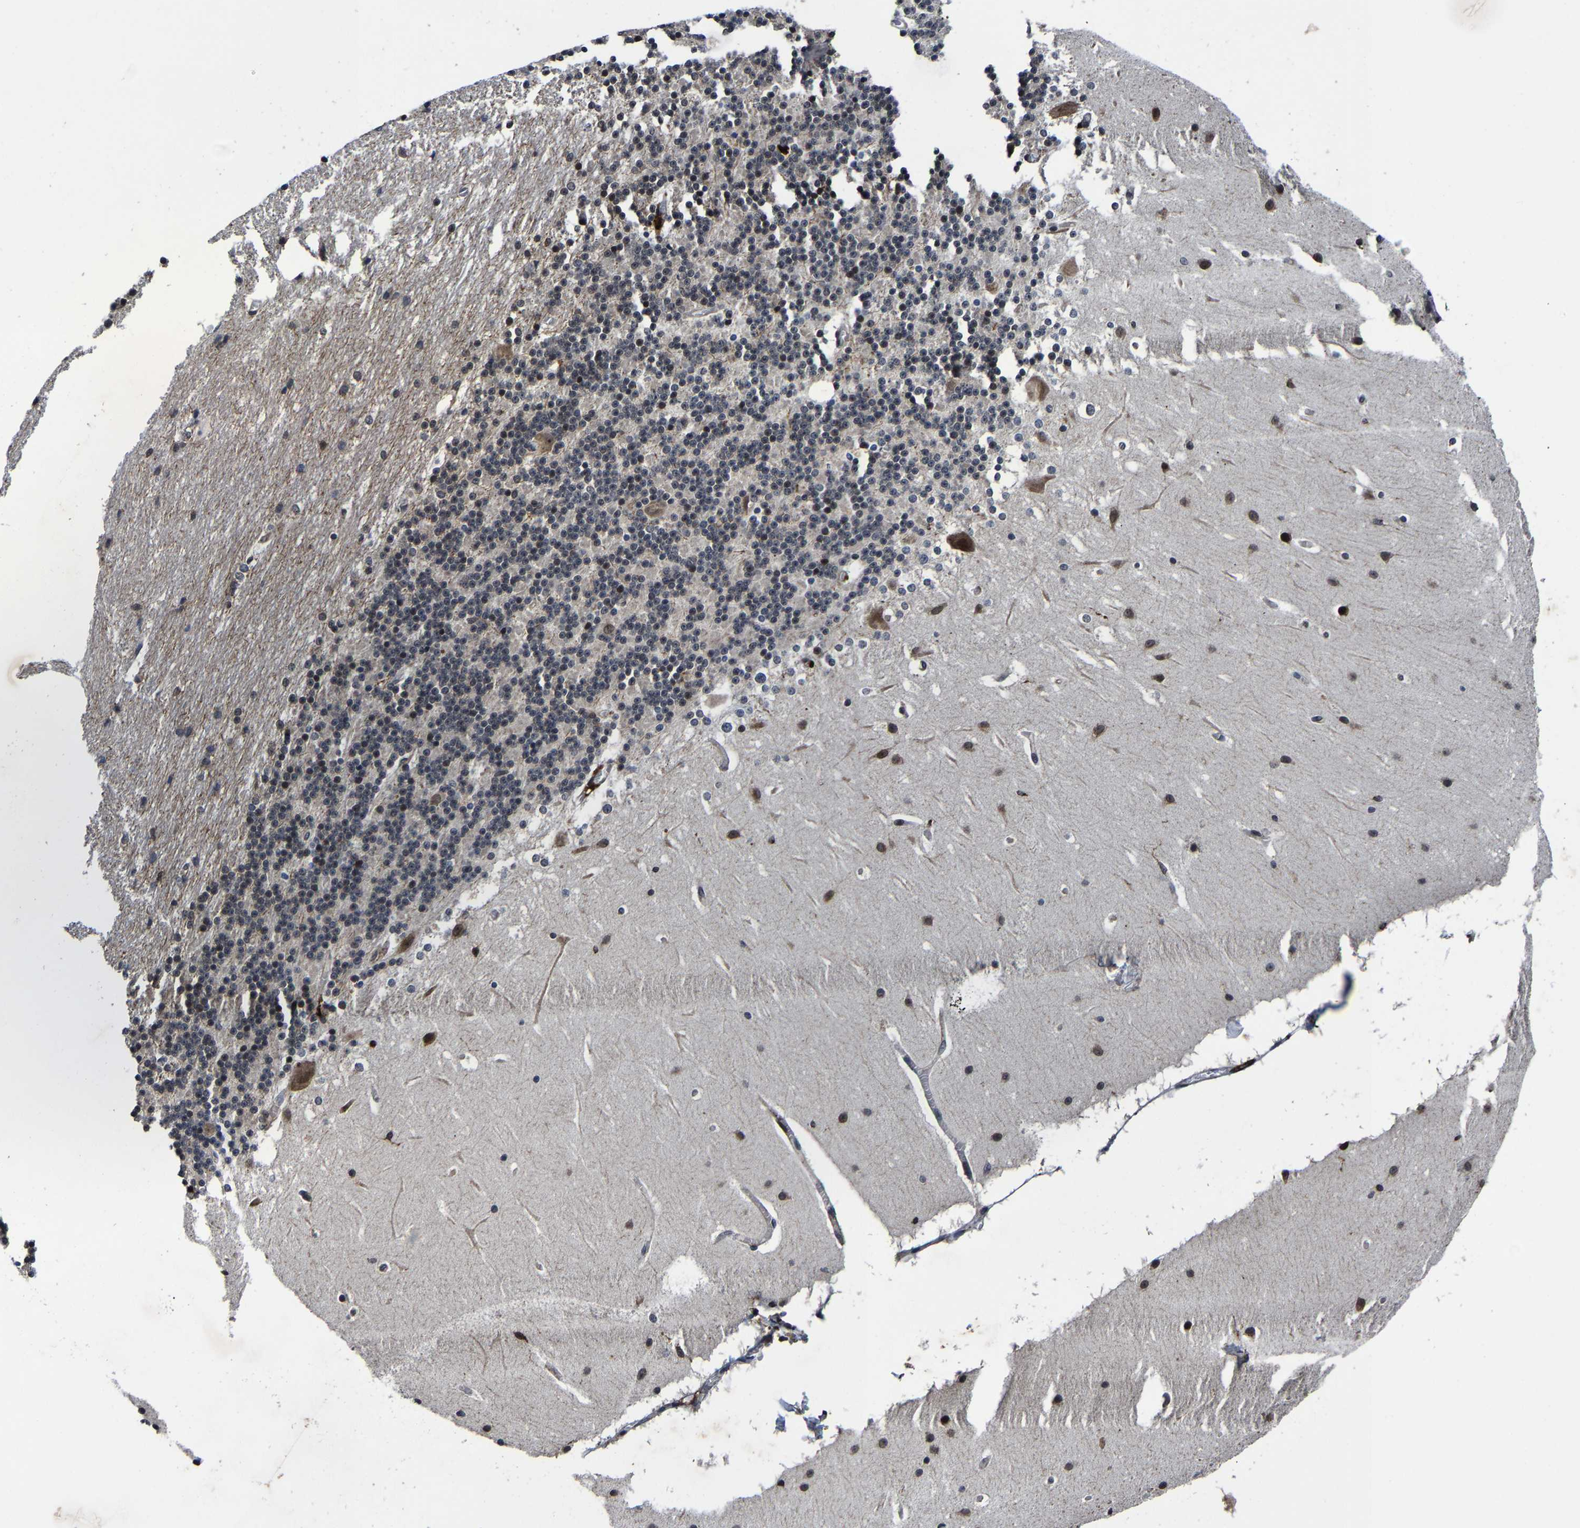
{"staining": {"intensity": "moderate", "quantity": "25%-75%", "location": "nuclear"}, "tissue": "cerebellum", "cell_type": "Cells in granular layer", "image_type": "normal", "snomed": [{"axis": "morphology", "description": "Normal tissue, NOS"}, {"axis": "topography", "description": "Cerebellum"}], "caption": "Cerebellum was stained to show a protein in brown. There is medium levels of moderate nuclear staining in about 25%-75% of cells in granular layer. The staining is performed using DAB (3,3'-diaminobenzidine) brown chromogen to label protein expression. The nuclei are counter-stained blue using hematoxylin.", "gene": "ZCCHC7", "patient": {"sex": "female", "age": 19}}